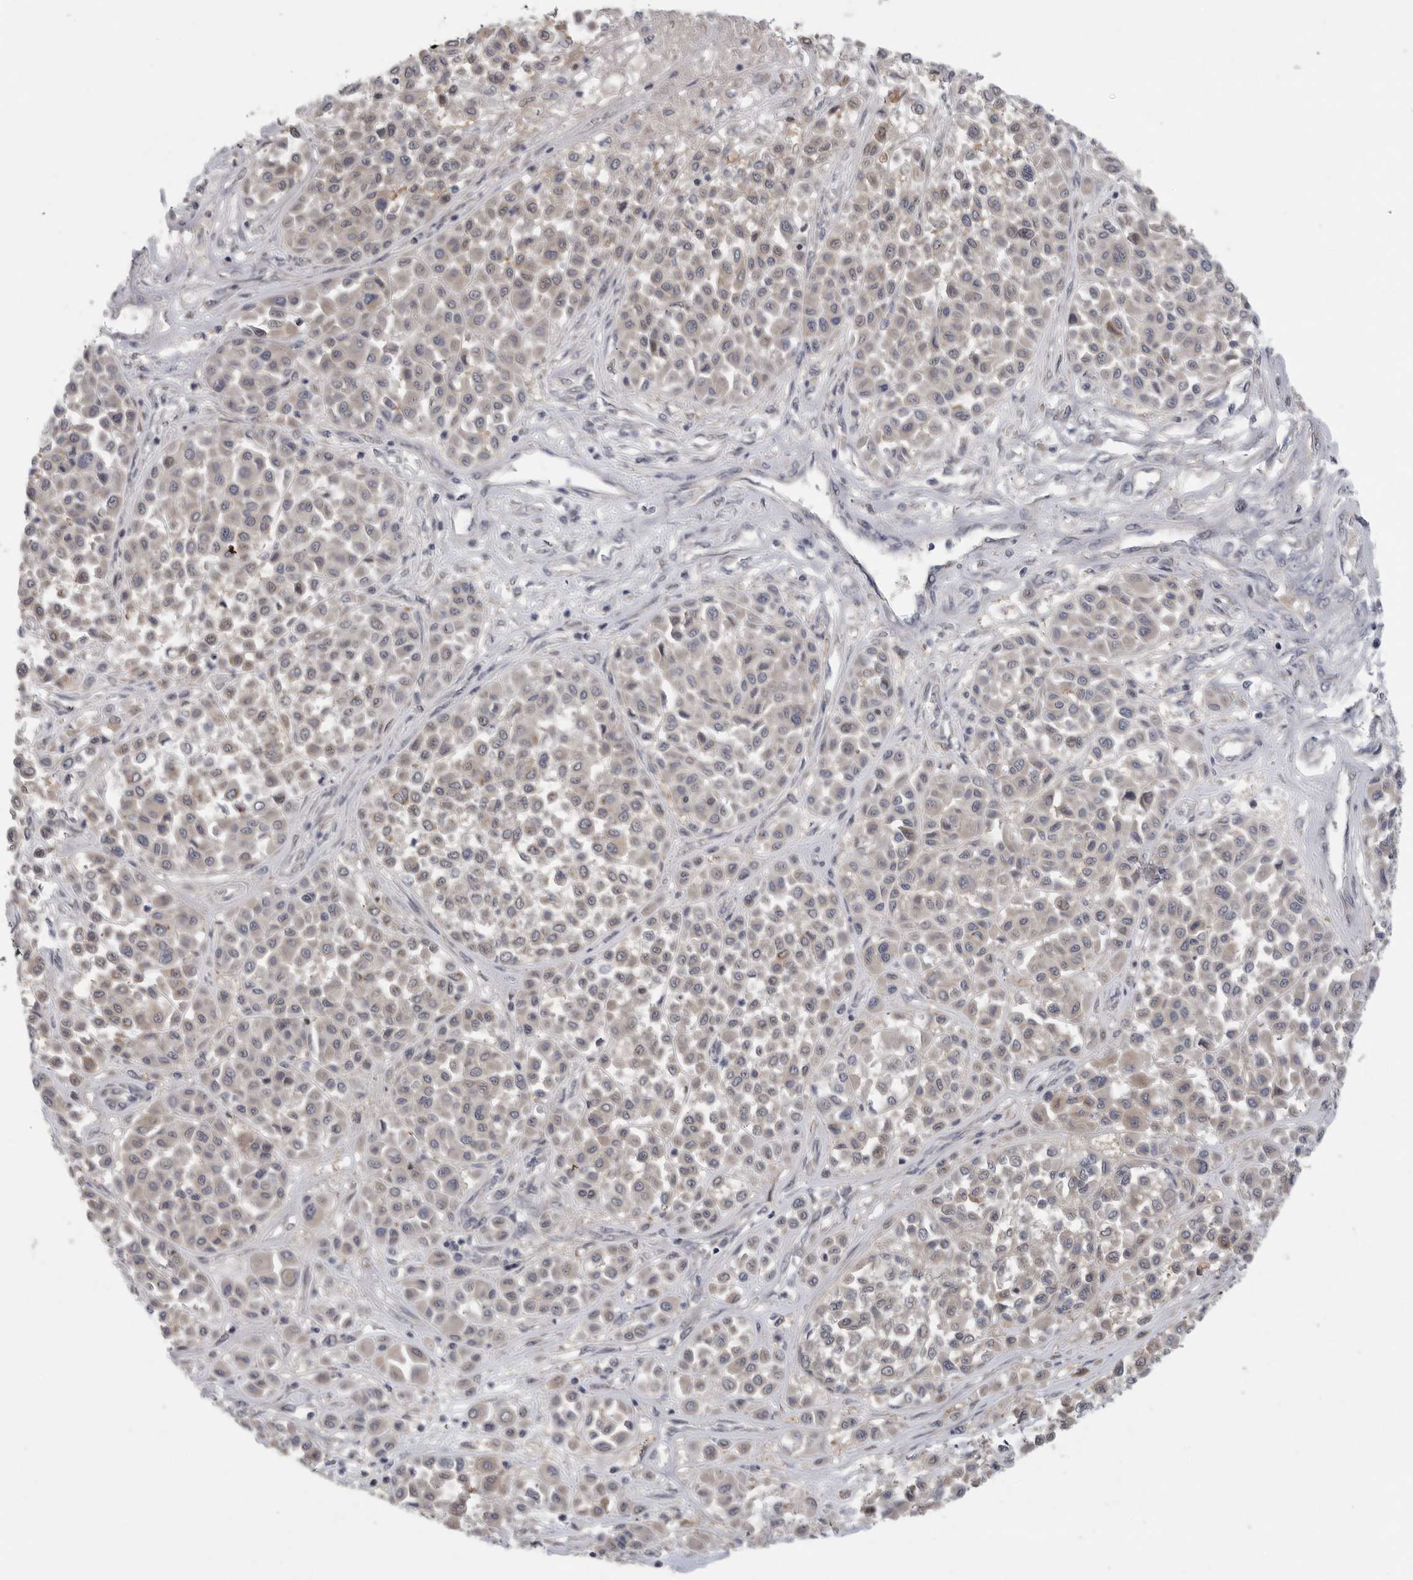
{"staining": {"intensity": "weak", "quantity": "<25%", "location": "cytoplasmic/membranous"}, "tissue": "melanoma", "cell_type": "Tumor cells", "image_type": "cancer", "snomed": [{"axis": "morphology", "description": "Malignant melanoma, Metastatic site"}, {"axis": "topography", "description": "Soft tissue"}], "caption": "Tumor cells are negative for brown protein staining in melanoma. (DAB immunohistochemistry (IHC) visualized using brightfield microscopy, high magnification).", "gene": "FBXO43", "patient": {"sex": "male", "age": 41}}